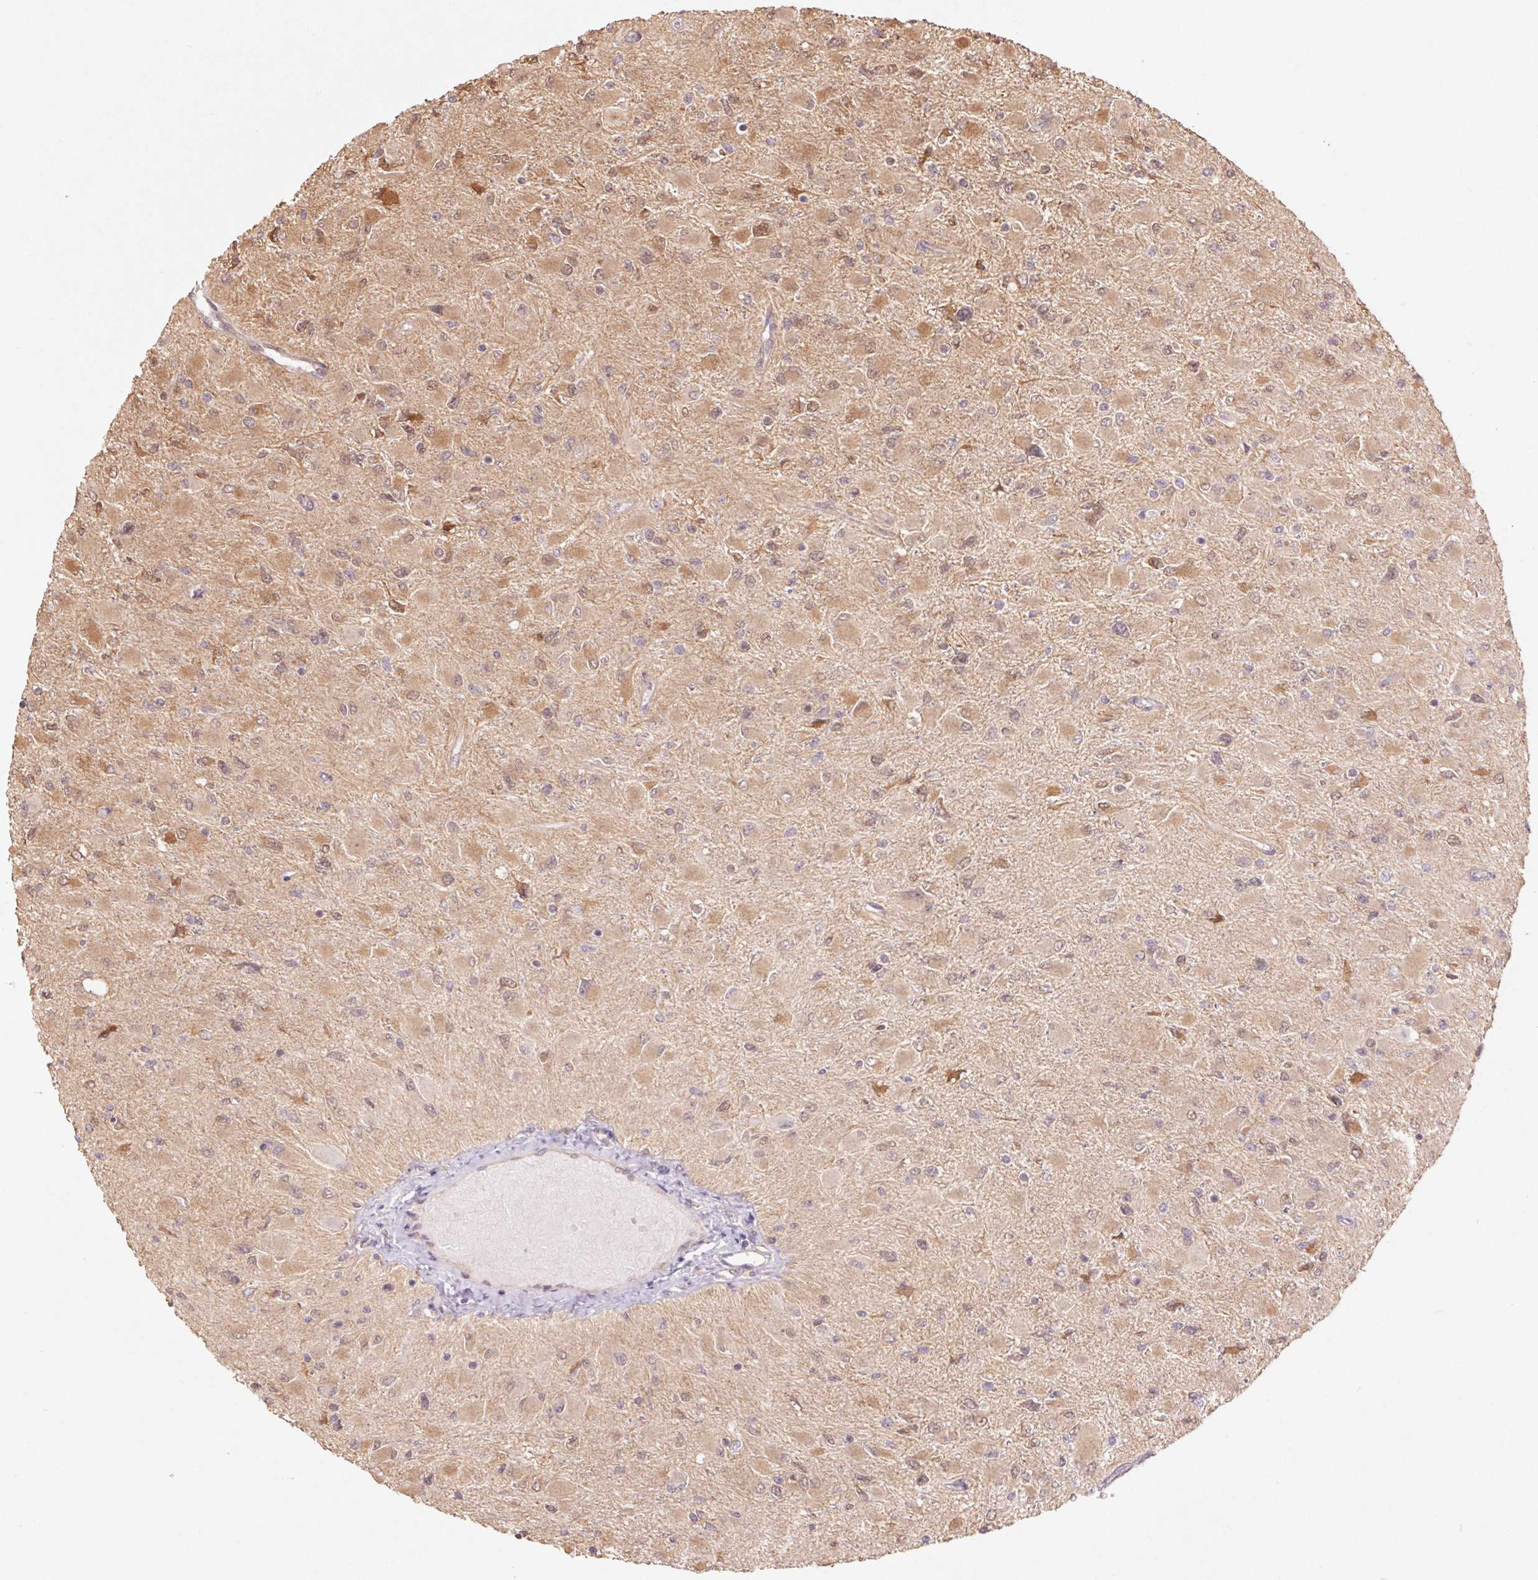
{"staining": {"intensity": "weak", "quantity": "25%-75%", "location": "cytoplasmic/membranous"}, "tissue": "glioma", "cell_type": "Tumor cells", "image_type": "cancer", "snomed": [{"axis": "morphology", "description": "Glioma, malignant, High grade"}, {"axis": "topography", "description": "Cerebral cortex"}], "caption": "Malignant glioma (high-grade) stained with immunohistochemistry (IHC) reveals weak cytoplasmic/membranous staining in about 25%-75% of tumor cells.", "gene": "RRM1", "patient": {"sex": "female", "age": 36}}